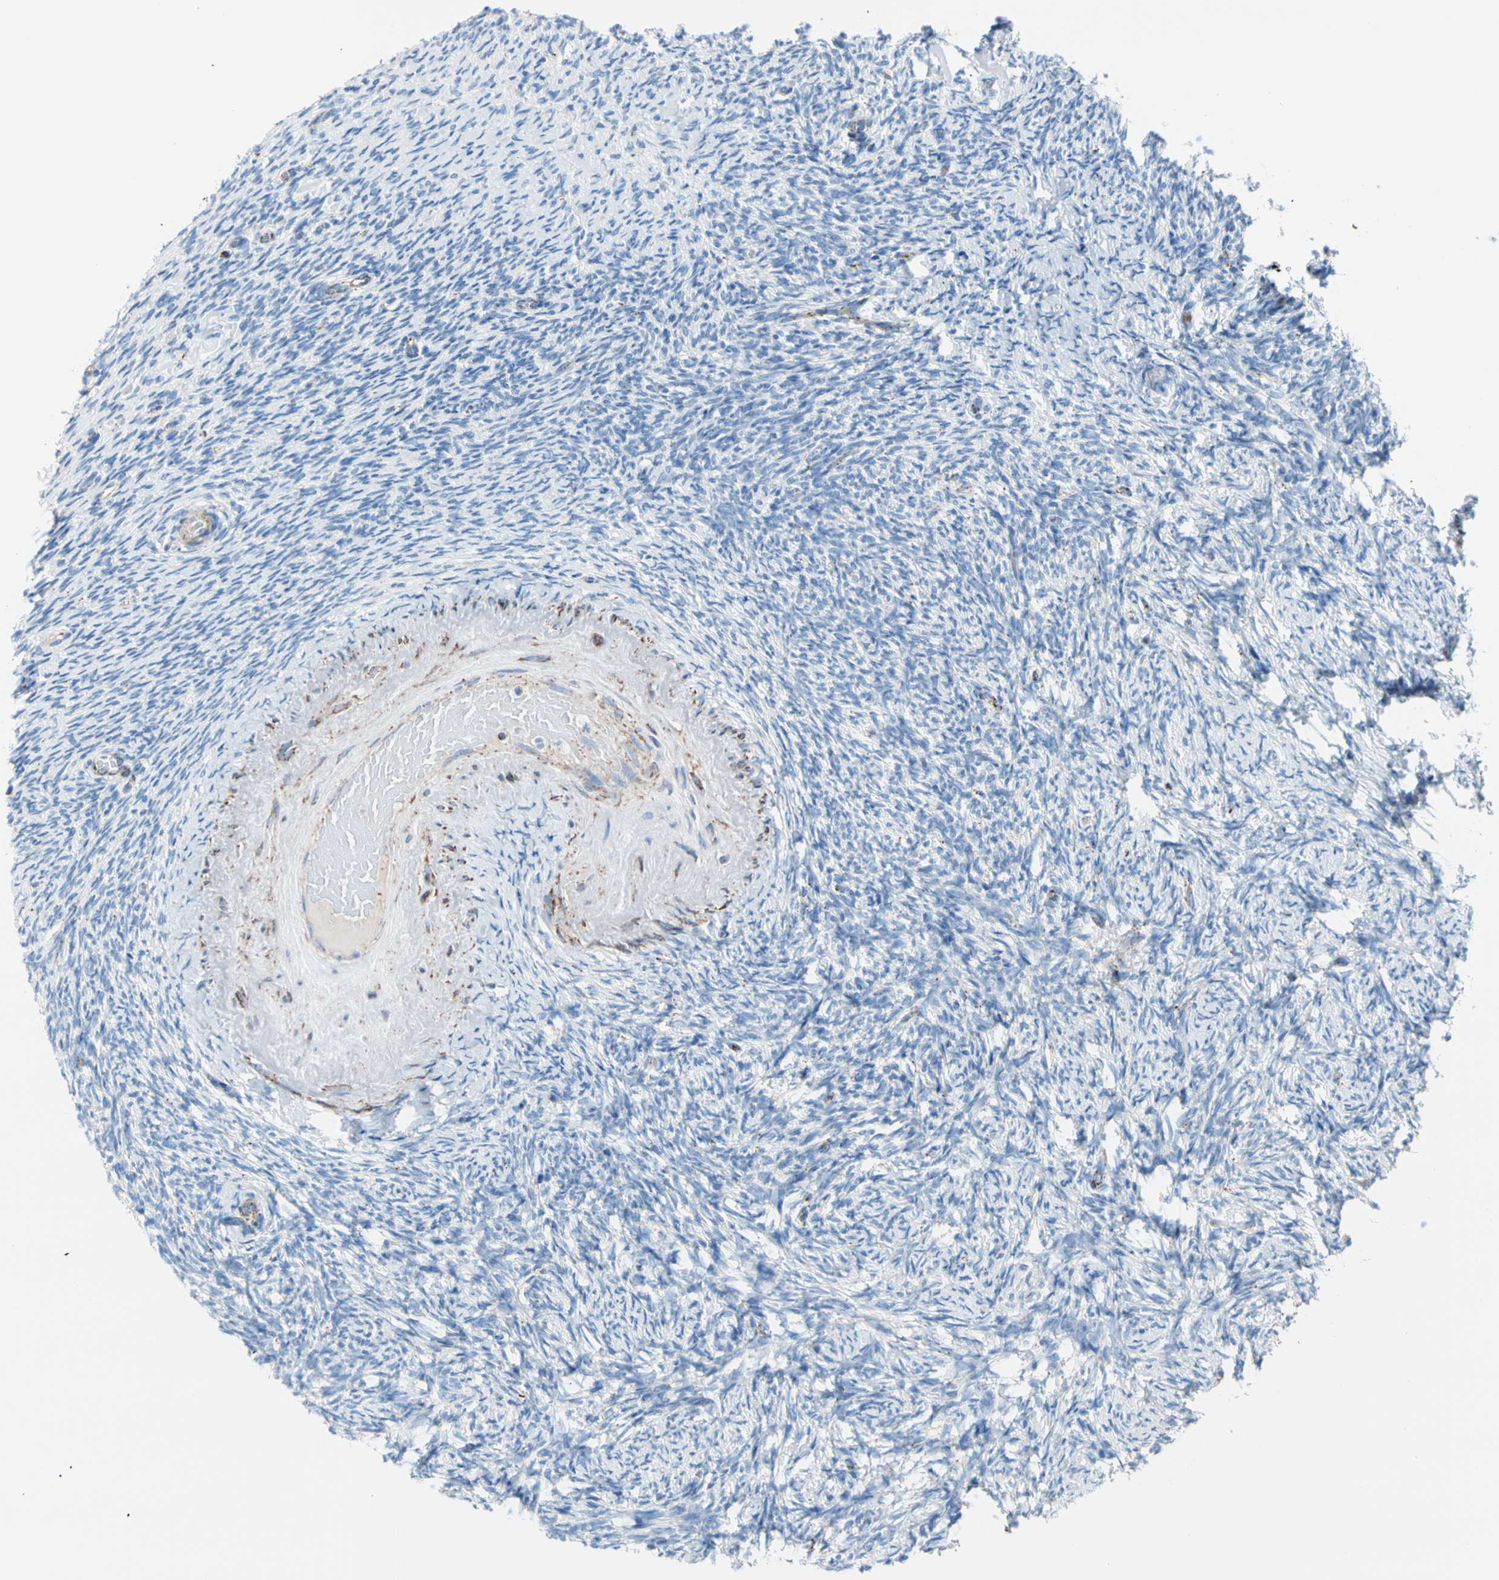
{"staining": {"intensity": "moderate", "quantity": "<25%", "location": "cytoplasmic/membranous"}, "tissue": "ovary", "cell_type": "Follicle cells", "image_type": "normal", "snomed": [{"axis": "morphology", "description": "Normal tissue, NOS"}, {"axis": "topography", "description": "Ovary"}], "caption": "Immunohistochemical staining of benign human ovary exhibits low levels of moderate cytoplasmic/membranous expression in approximately <25% of follicle cells.", "gene": "HK1", "patient": {"sex": "female", "age": 60}}